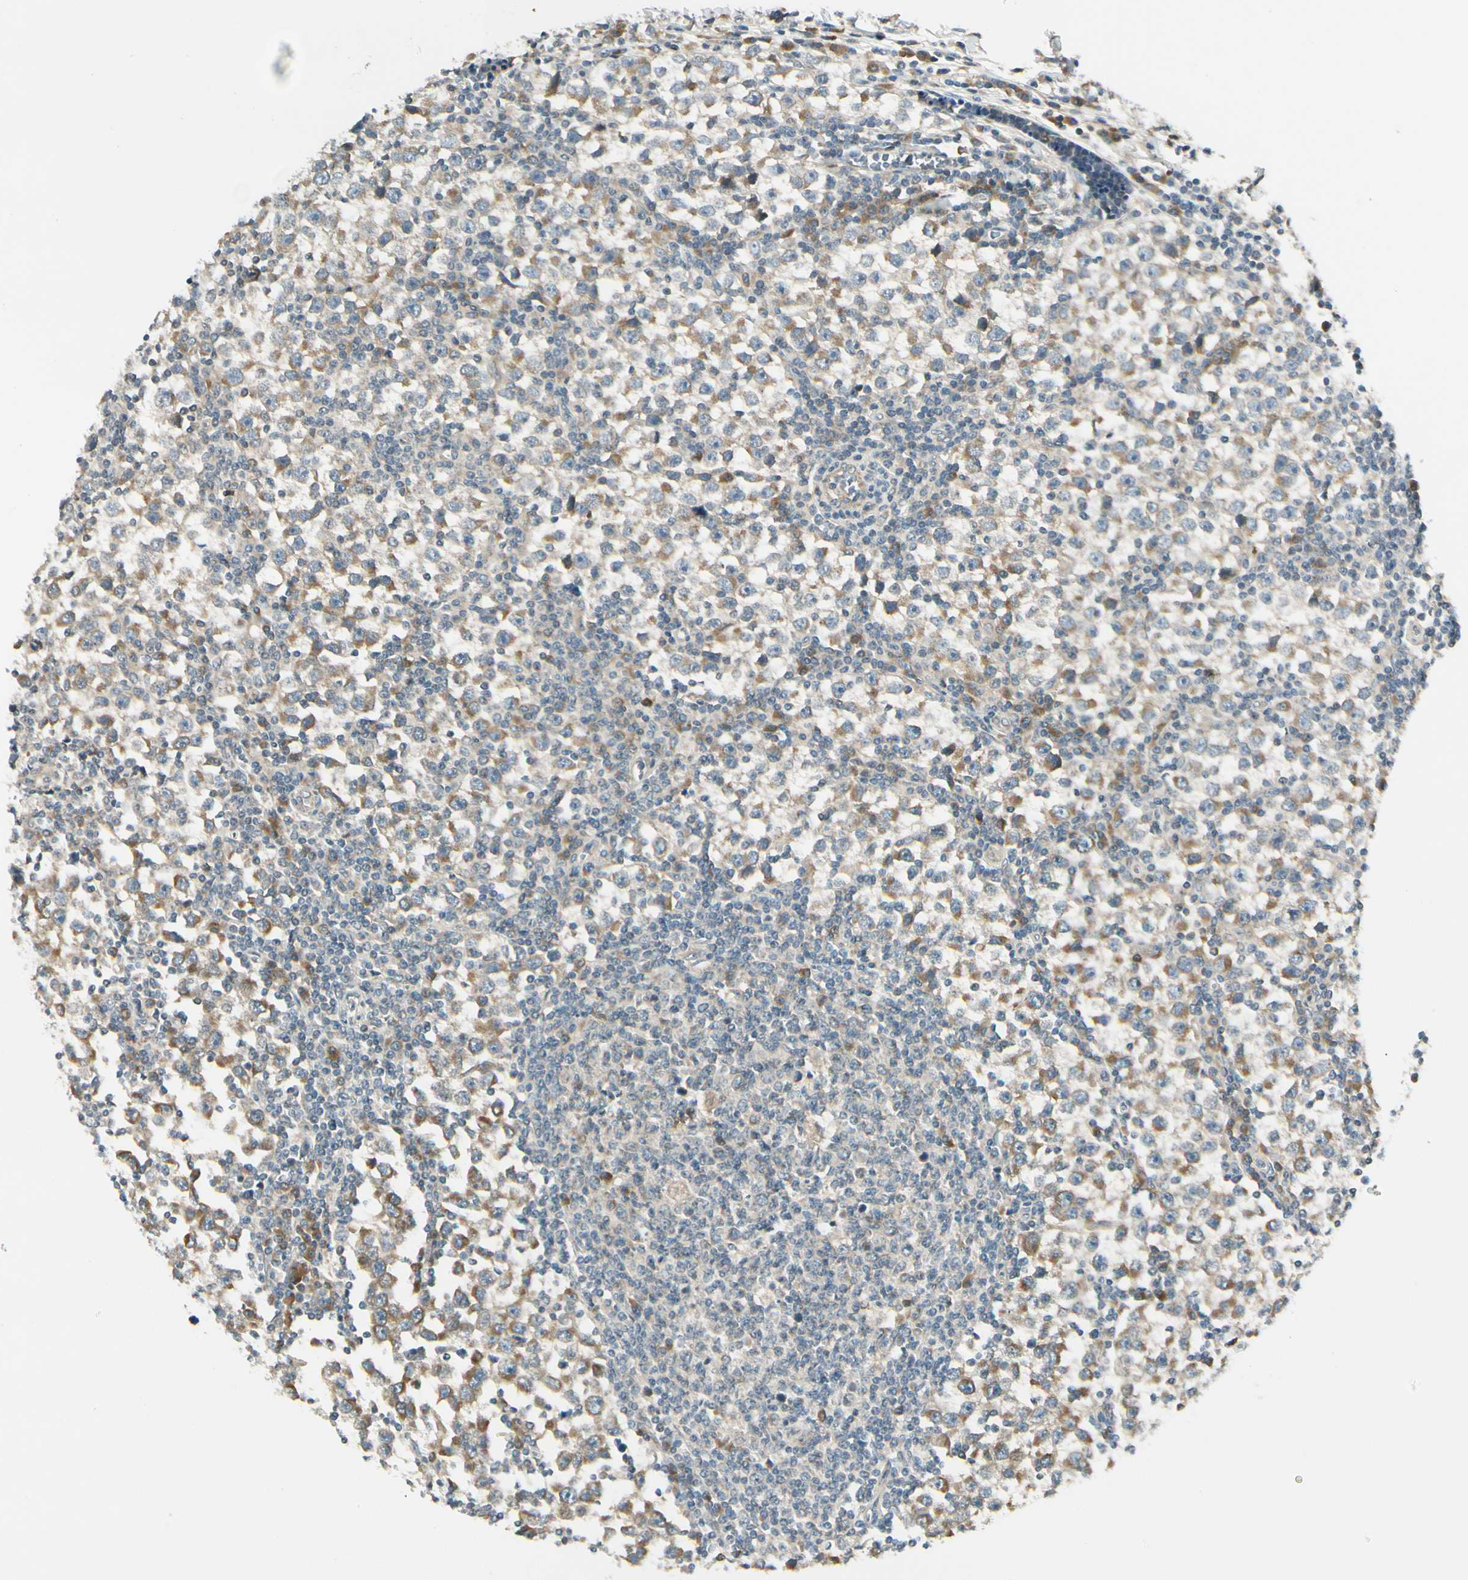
{"staining": {"intensity": "moderate", "quantity": ">75%", "location": "cytoplasmic/membranous"}, "tissue": "testis cancer", "cell_type": "Tumor cells", "image_type": "cancer", "snomed": [{"axis": "morphology", "description": "Seminoma, NOS"}, {"axis": "topography", "description": "Testis"}], "caption": "Immunohistochemical staining of testis cancer (seminoma) demonstrates moderate cytoplasmic/membranous protein expression in approximately >75% of tumor cells.", "gene": "BNIP1", "patient": {"sex": "male", "age": 65}}